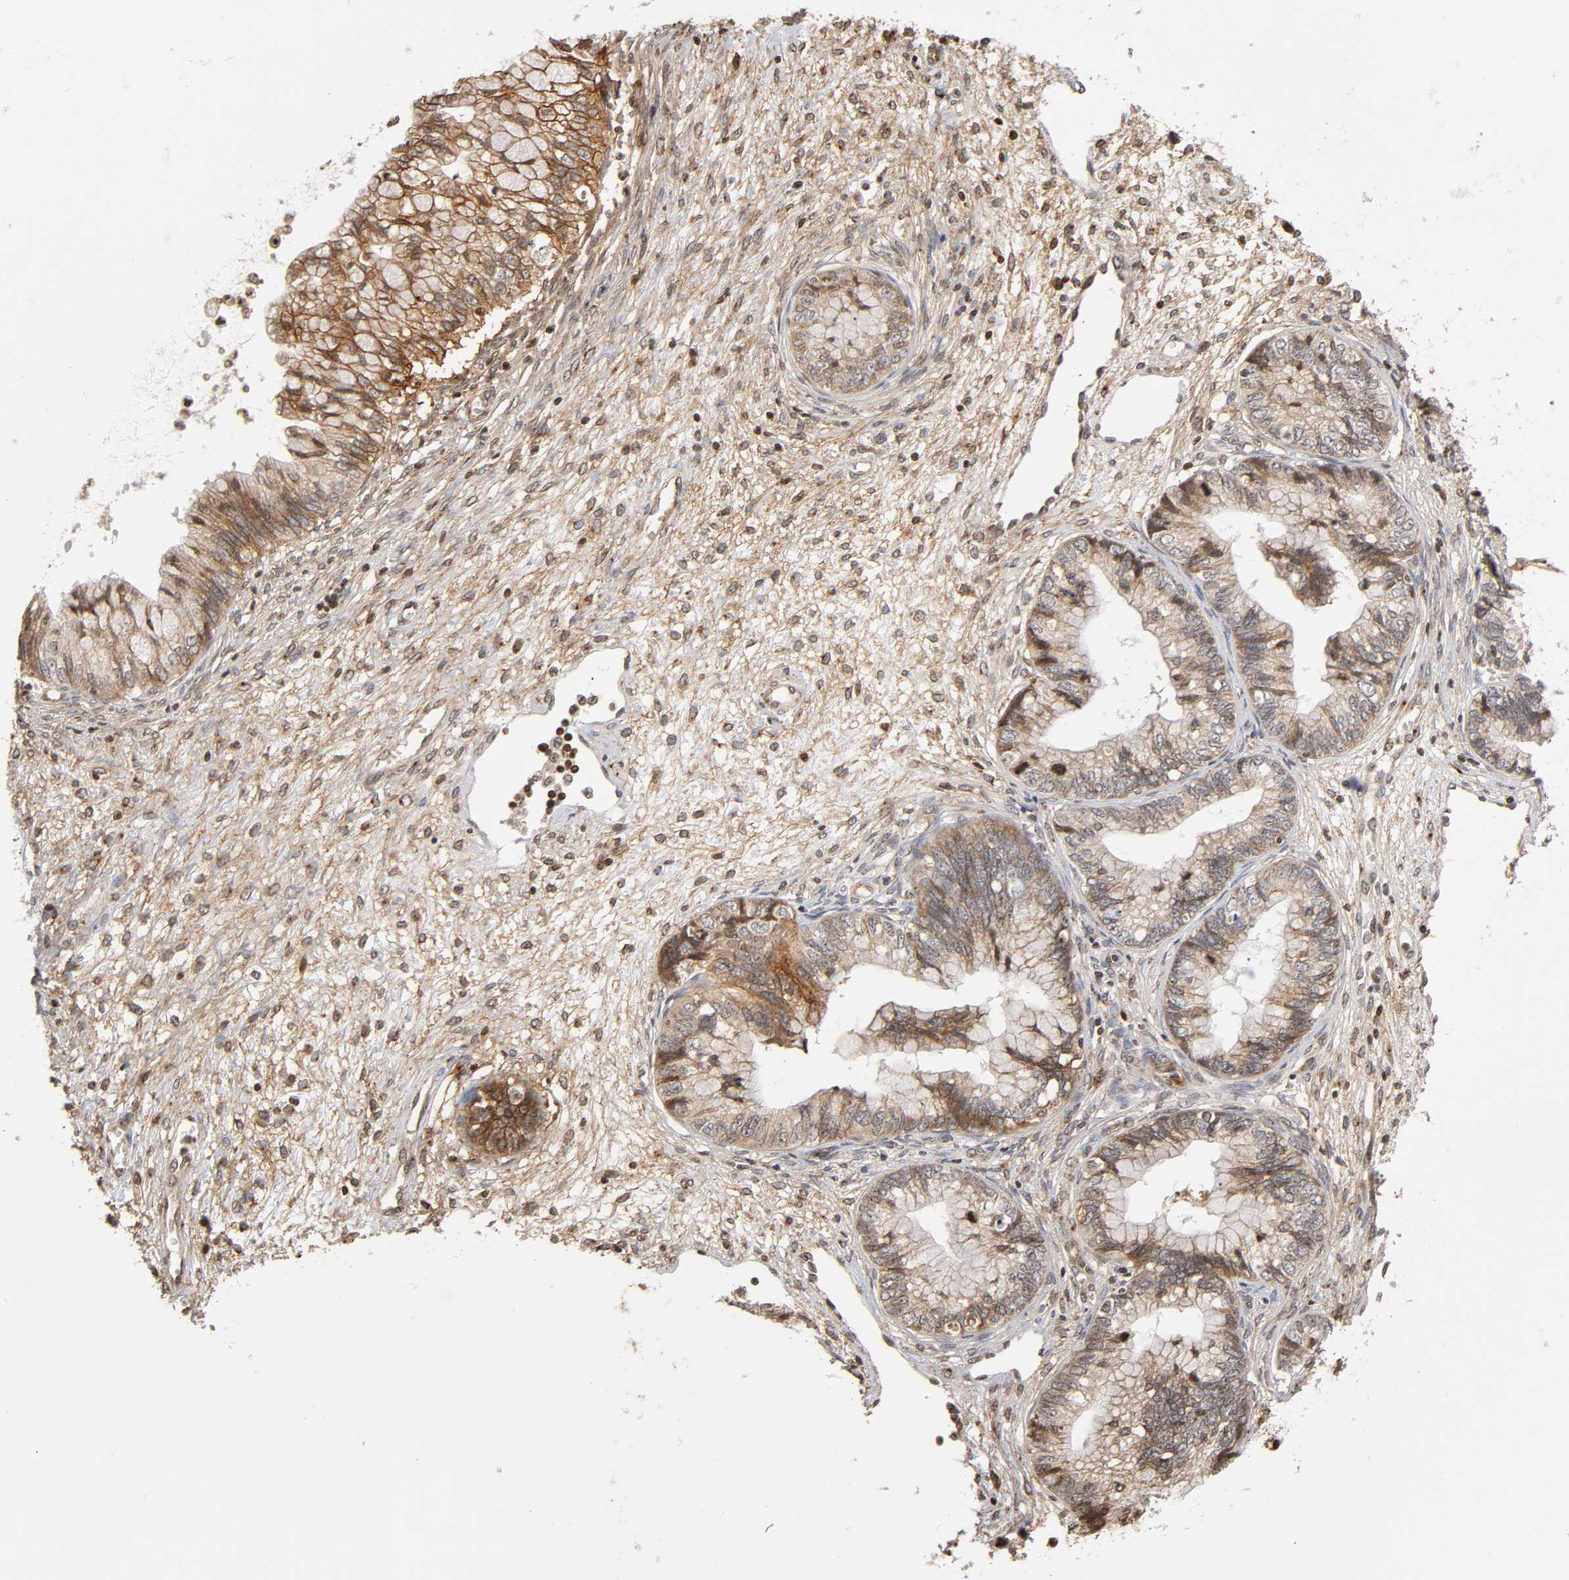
{"staining": {"intensity": "moderate", "quantity": "<25%", "location": "cytoplasmic/membranous"}, "tissue": "cervical cancer", "cell_type": "Tumor cells", "image_type": "cancer", "snomed": [{"axis": "morphology", "description": "Adenocarcinoma, NOS"}, {"axis": "topography", "description": "Cervix"}], "caption": "Protein expression analysis of human adenocarcinoma (cervical) reveals moderate cytoplasmic/membranous staining in approximately <25% of tumor cells.", "gene": "ITGAV", "patient": {"sex": "female", "age": 44}}